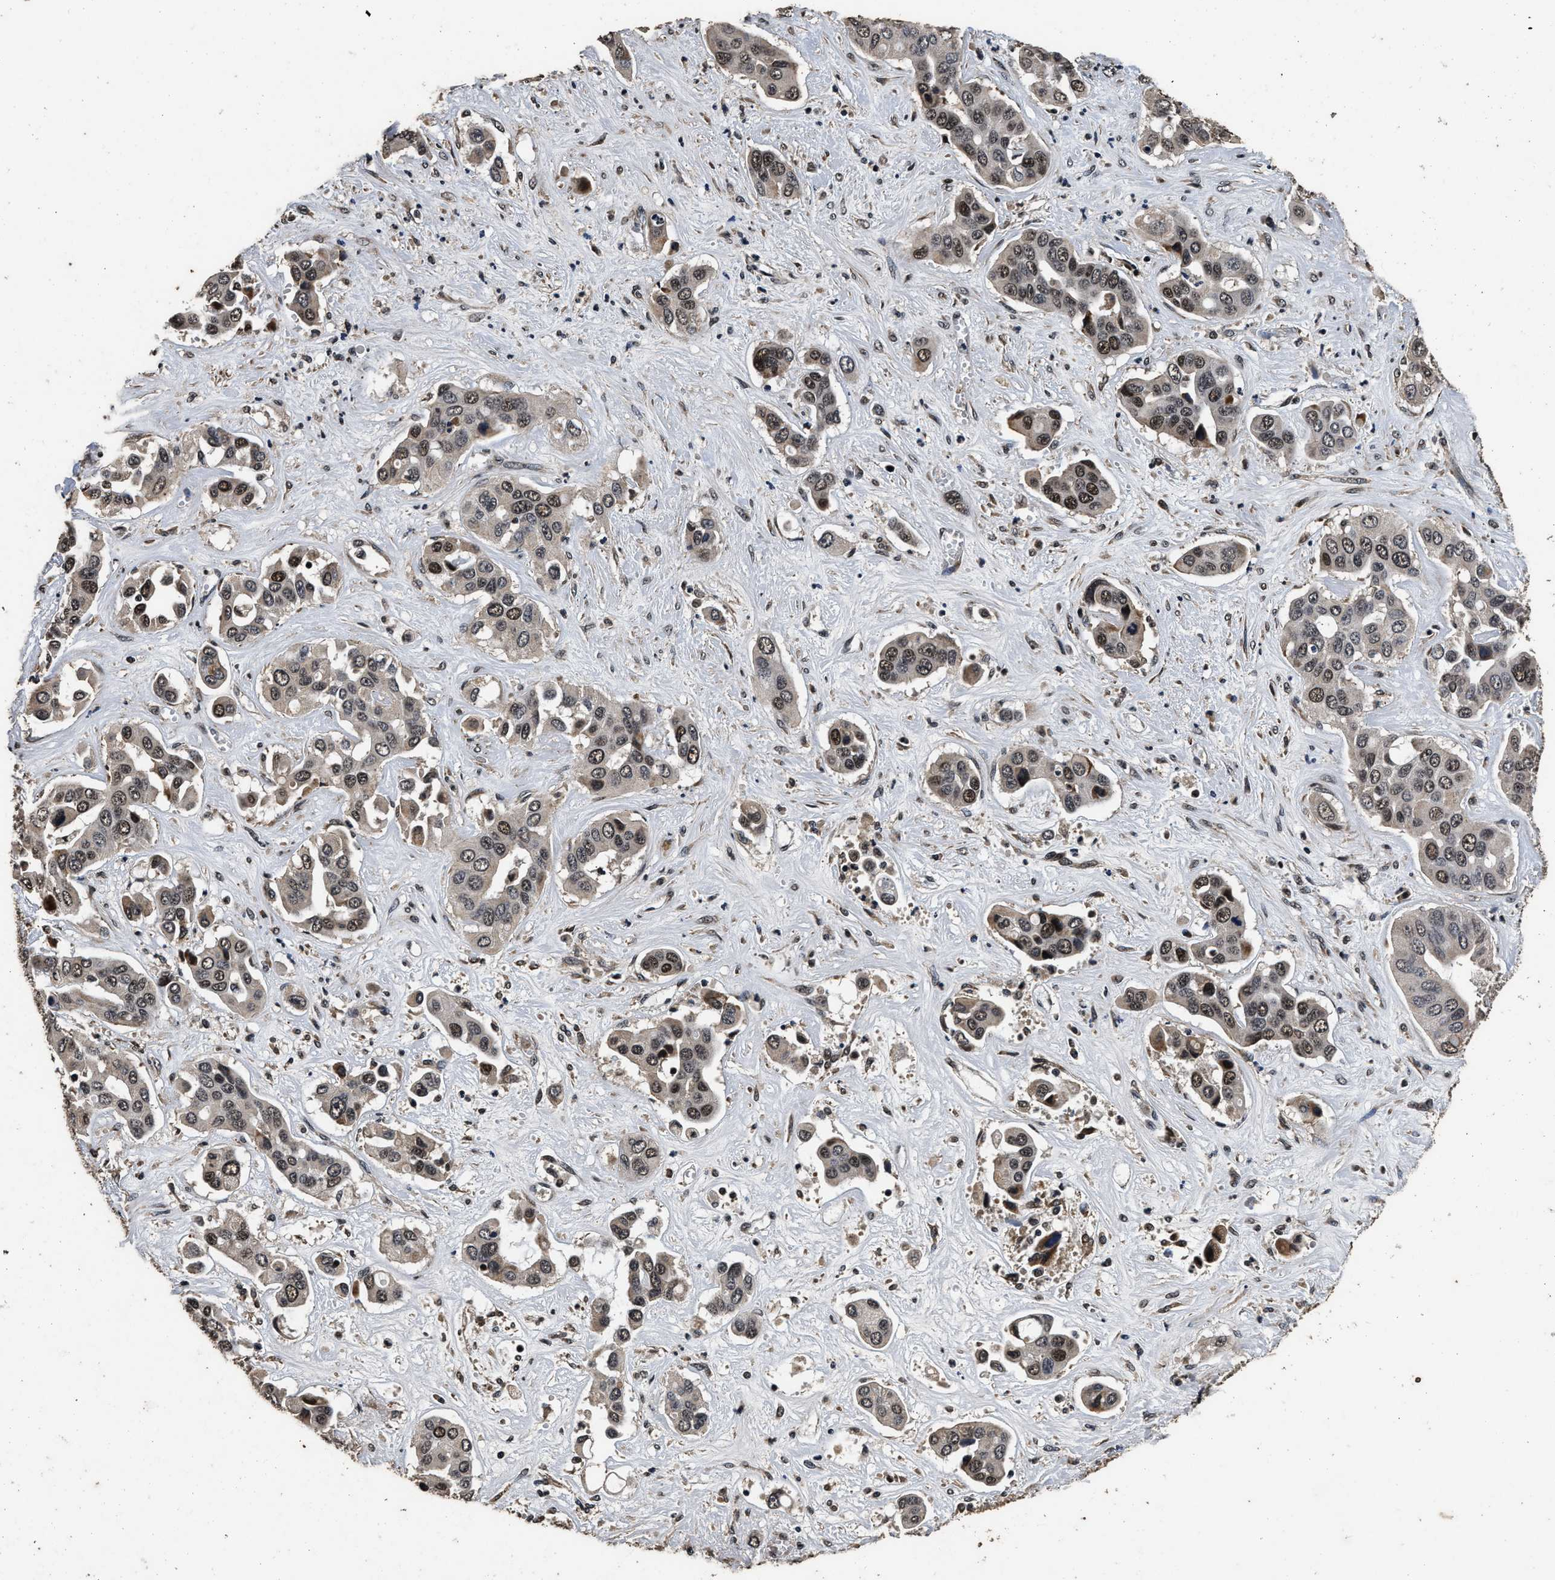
{"staining": {"intensity": "moderate", "quantity": ">75%", "location": "cytoplasmic/membranous,nuclear"}, "tissue": "liver cancer", "cell_type": "Tumor cells", "image_type": "cancer", "snomed": [{"axis": "morphology", "description": "Cholangiocarcinoma"}, {"axis": "topography", "description": "Liver"}], "caption": "Protein positivity by IHC demonstrates moderate cytoplasmic/membranous and nuclear staining in about >75% of tumor cells in liver cancer (cholangiocarcinoma). Immunohistochemistry (ihc) stains the protein of interest in brown and the nuclei are stained blue.", "gene": "CSTF1", "patient": {"sex": "female", "age": 52}}